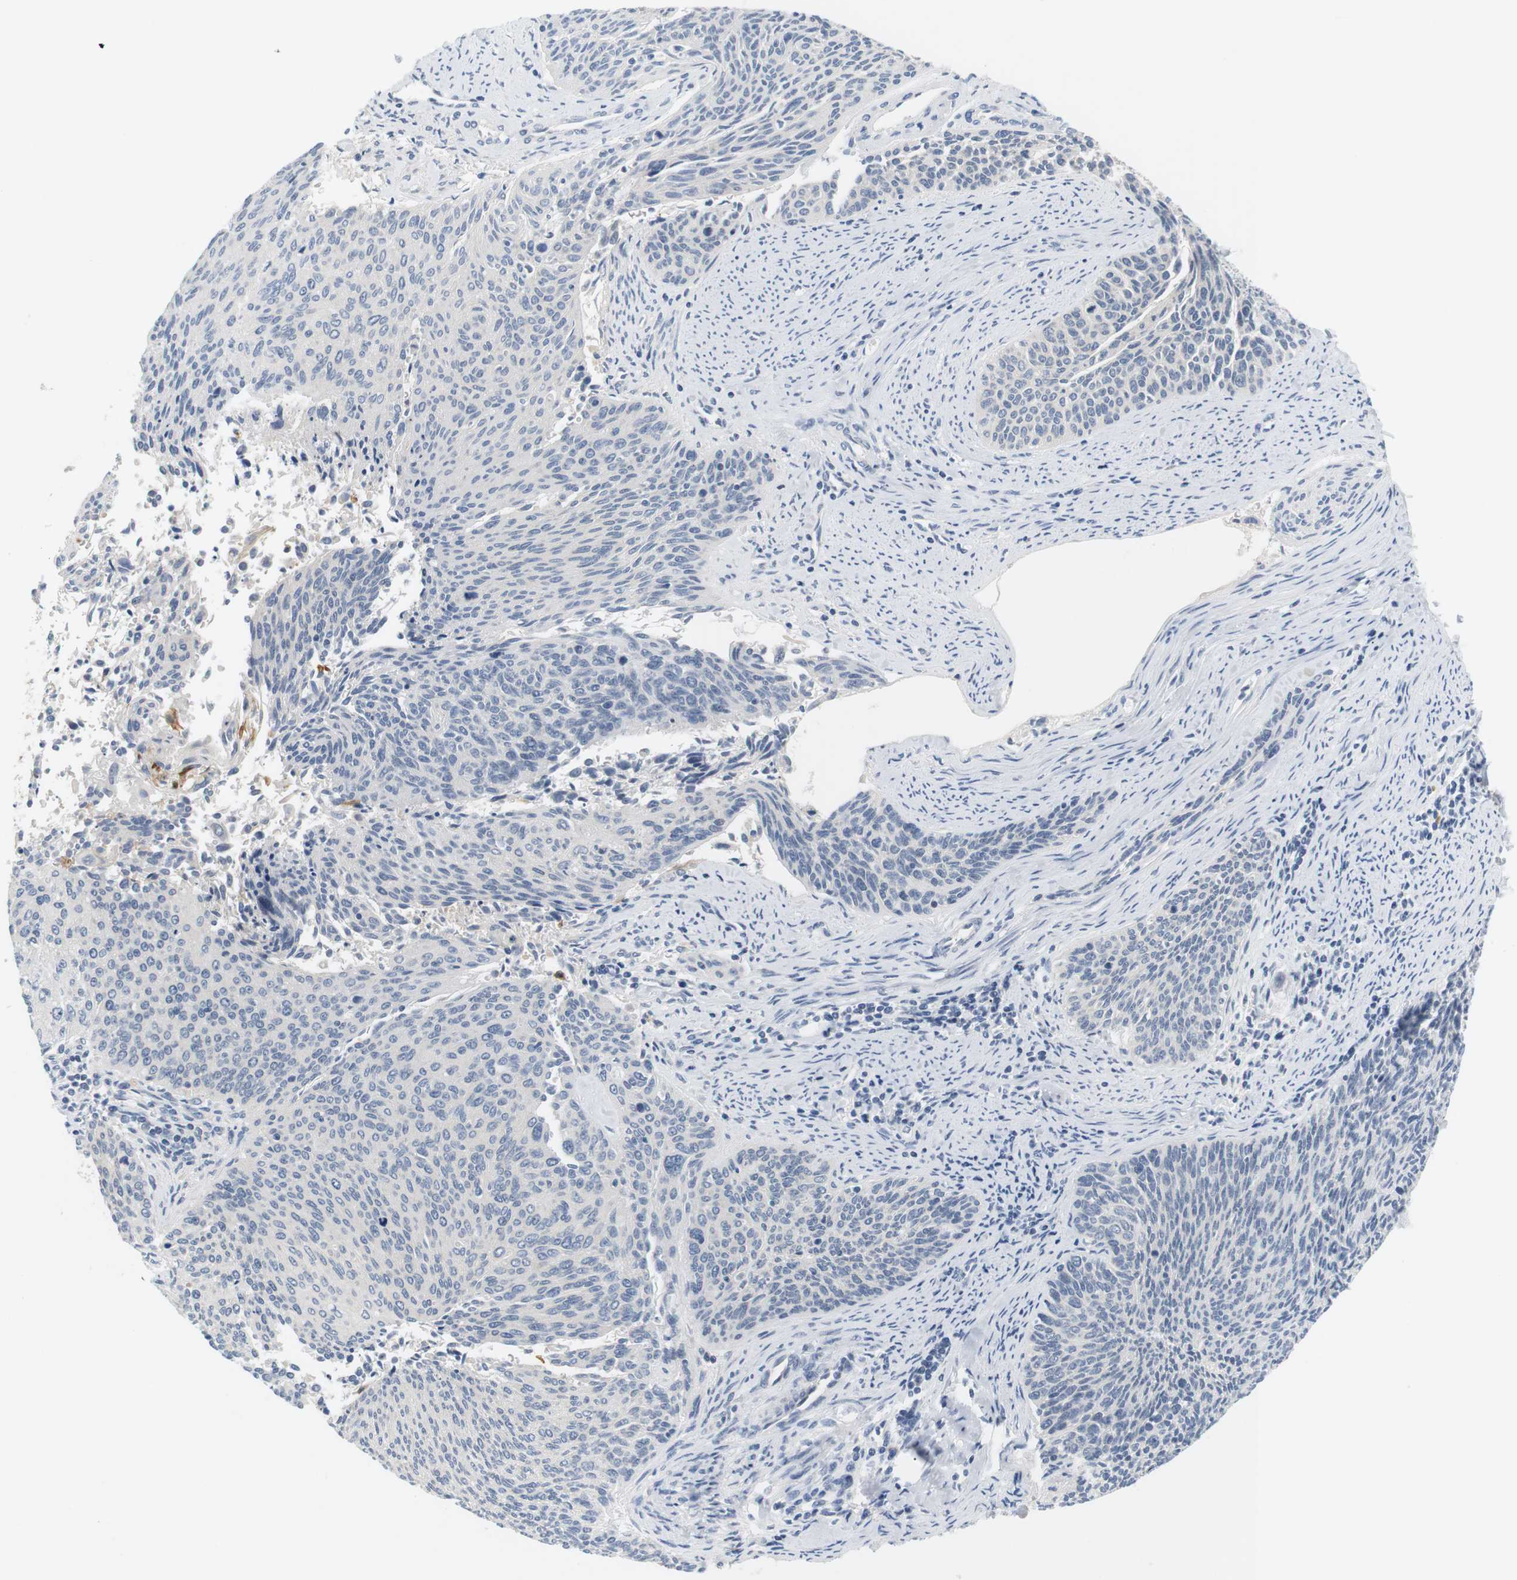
{"staining": {"intensity": "negative", "quantity": "none", "location": "none"}, "tissue": "cervical cancer", "cell_type": "Tumor cells", "image_type": "cancer", "snomed": [{"axis": "morphology", "description": "Squamous cell carcinoma, NOS"}, {"axis": "topography", "description": "Cervix"}], "caption": "DAB (3,3'-diaminobenzidine) immunohistochemical staining of squamous cell carcinoma (cervical) reveals no significant staining in tumor cells.", "gene": "EVA1C", "patient": {"sex": "female", "age": 55}}